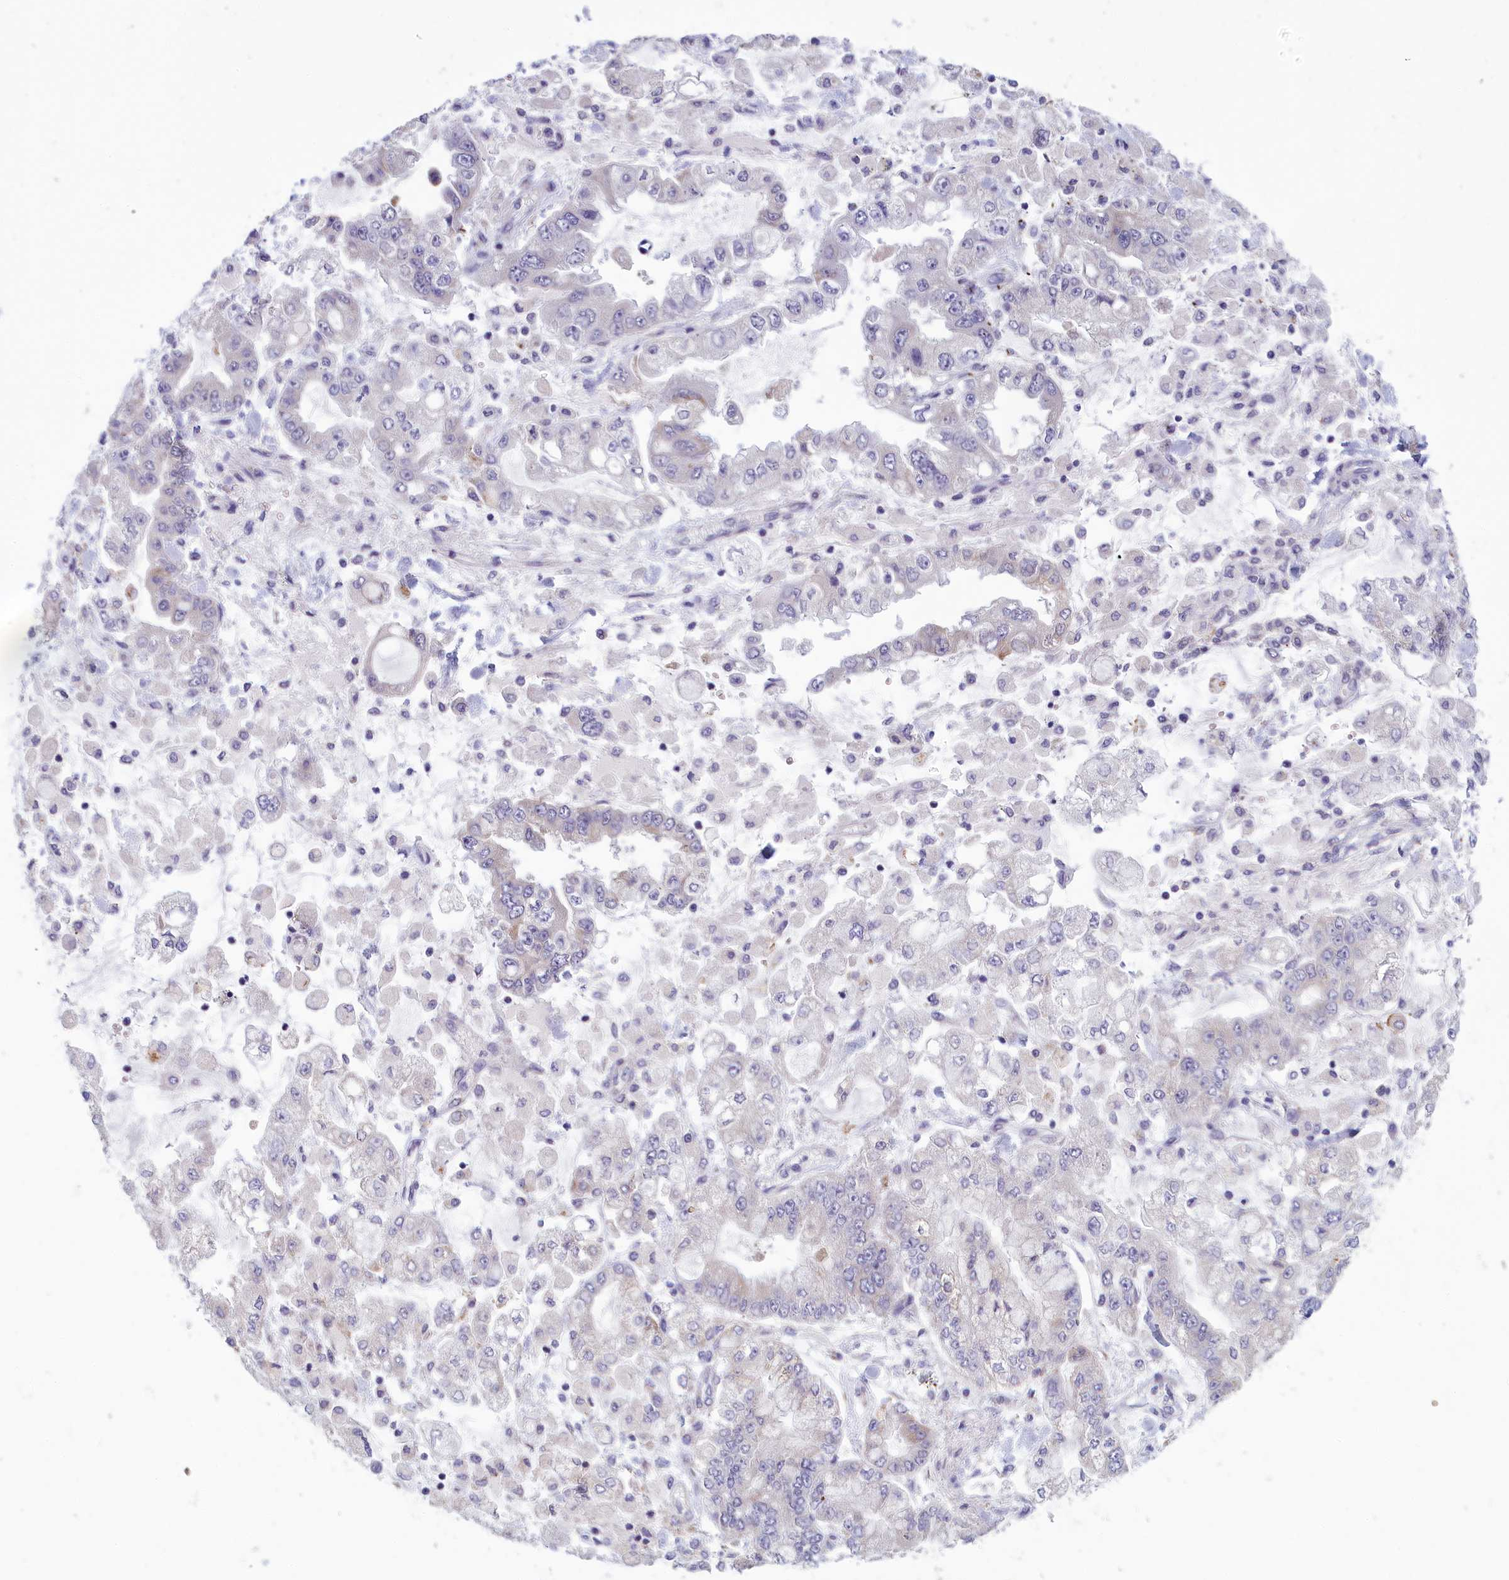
{"staining": {"intensity": "negative", "quantity": "none", "location": "none"}, "tissue": "stomach cancer", "cell_type": "Tumor cells", "image_type": "cancer", "snomed": [{"axis": "morphology", "description": "Normal tissue, NOS"}, {"axis": "morphology", "description": "Adenocarcinoma, NOS"}, {"axis": "topography", "description": "Stomach, upper"}, {"axis": "topography", "description": "Stomach"}], "caption": "Tumor cells show no significant protein expression in stomach cancer.", "gene": "MRI1", "patient": {"sex": "male", "age": 76}}